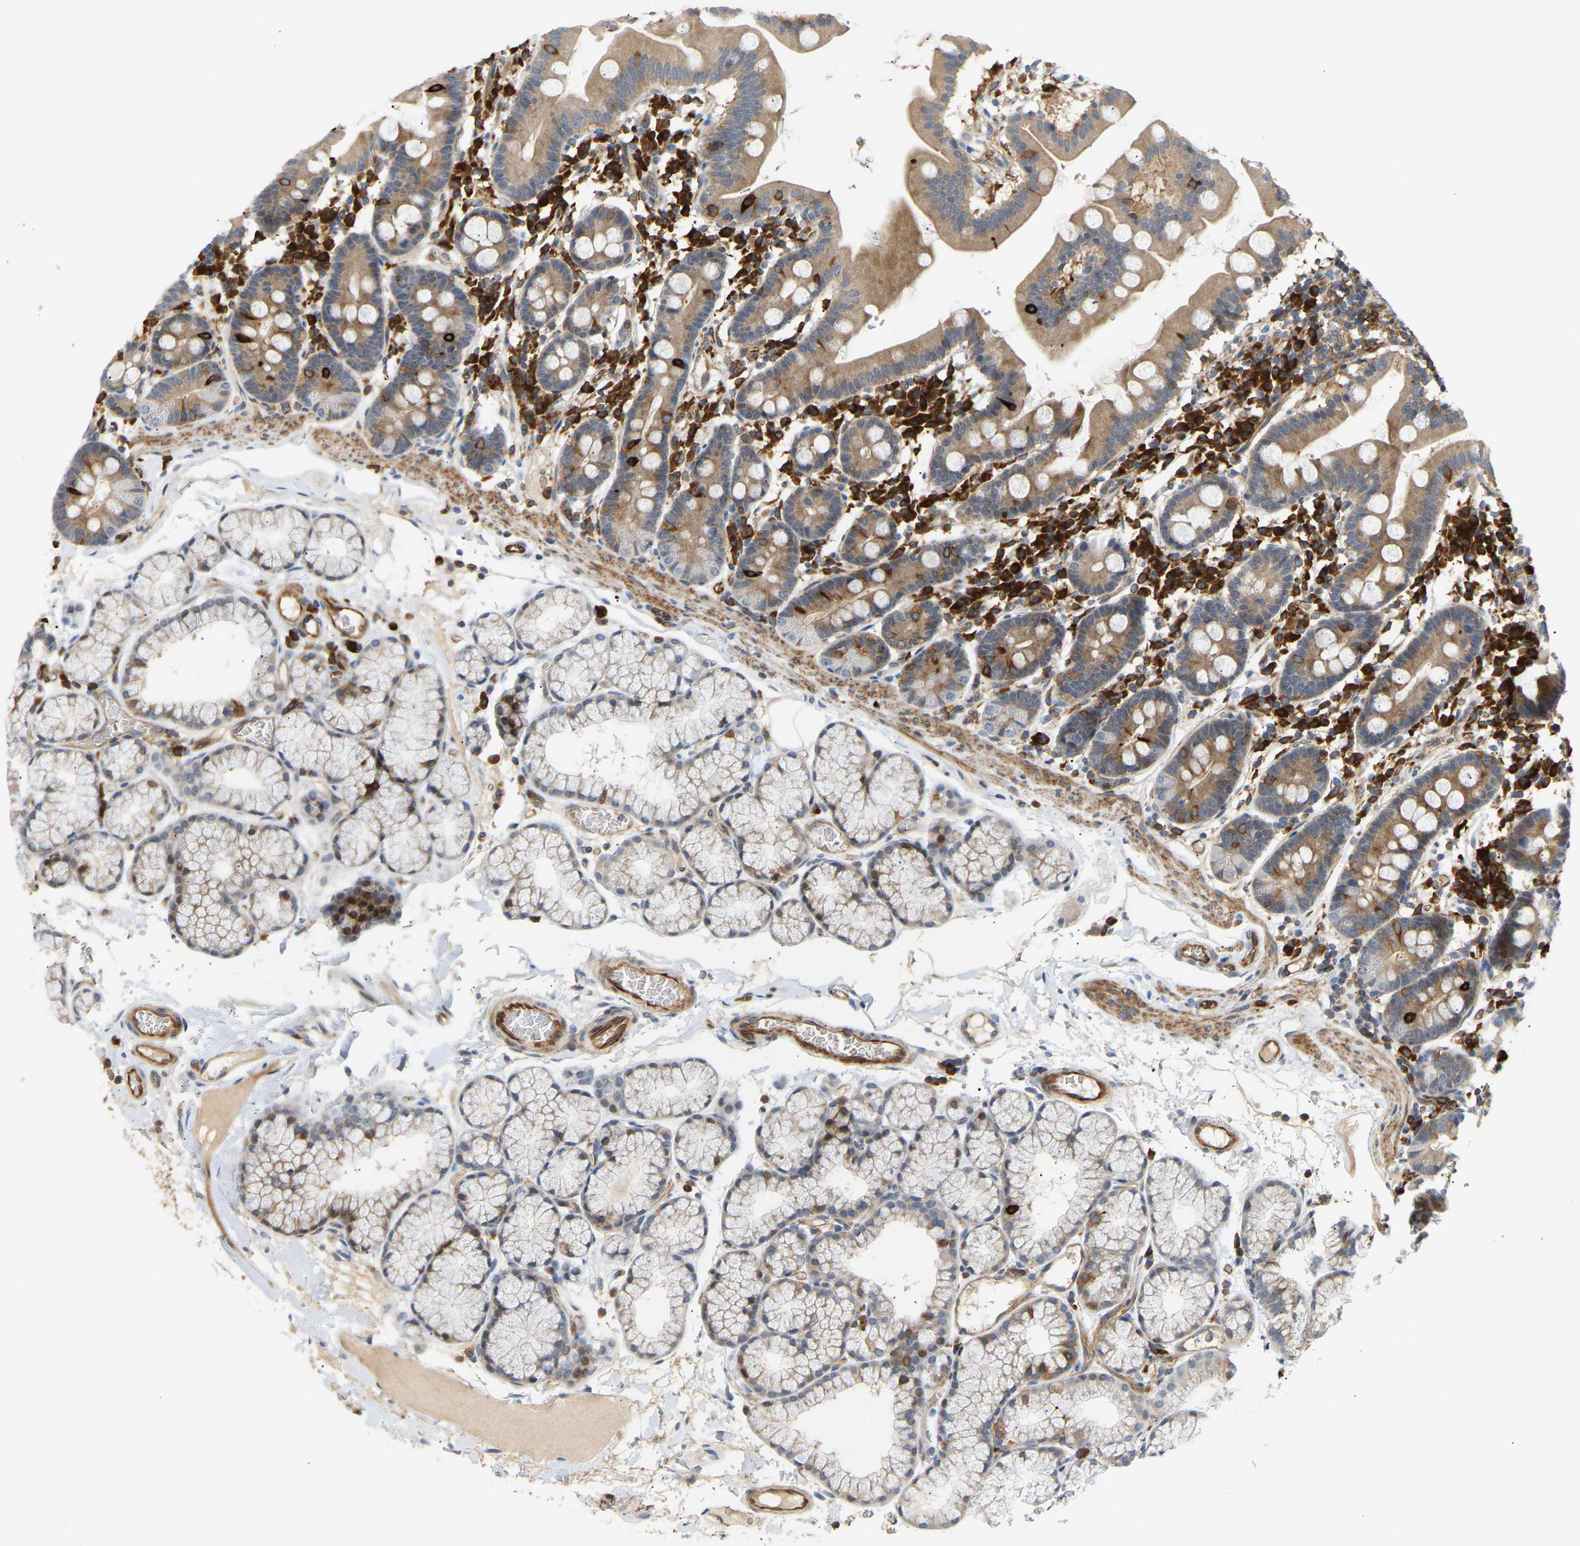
{"staining": {"intensity": "moderate", "quantity": ">75%", "location": "cytoplasmic/membranous"}, "tissue": "duodenum", "cell_type": "Glandular cells", "image_type": "normal", "snomed": [{"axis": "morphology", "description": "Normal tissue, NOS"}, {"axis": "topography", "description": "Duodenum"}], "caption": "DAB (3,3'-diaminobenzidine) immunohistochemical staining of normal human duodenum shows moderate cytoplasmic/membranous protein staining in approximately >75% of glandular cells. (Stains: DAB (3,3'-diaminobenzidine) in brown, nuclei in blue, Microscopy: brightfield microscopy at high magnification).", "gene": "PLCG2", "patient": {"sex": "male", "age": 50}}